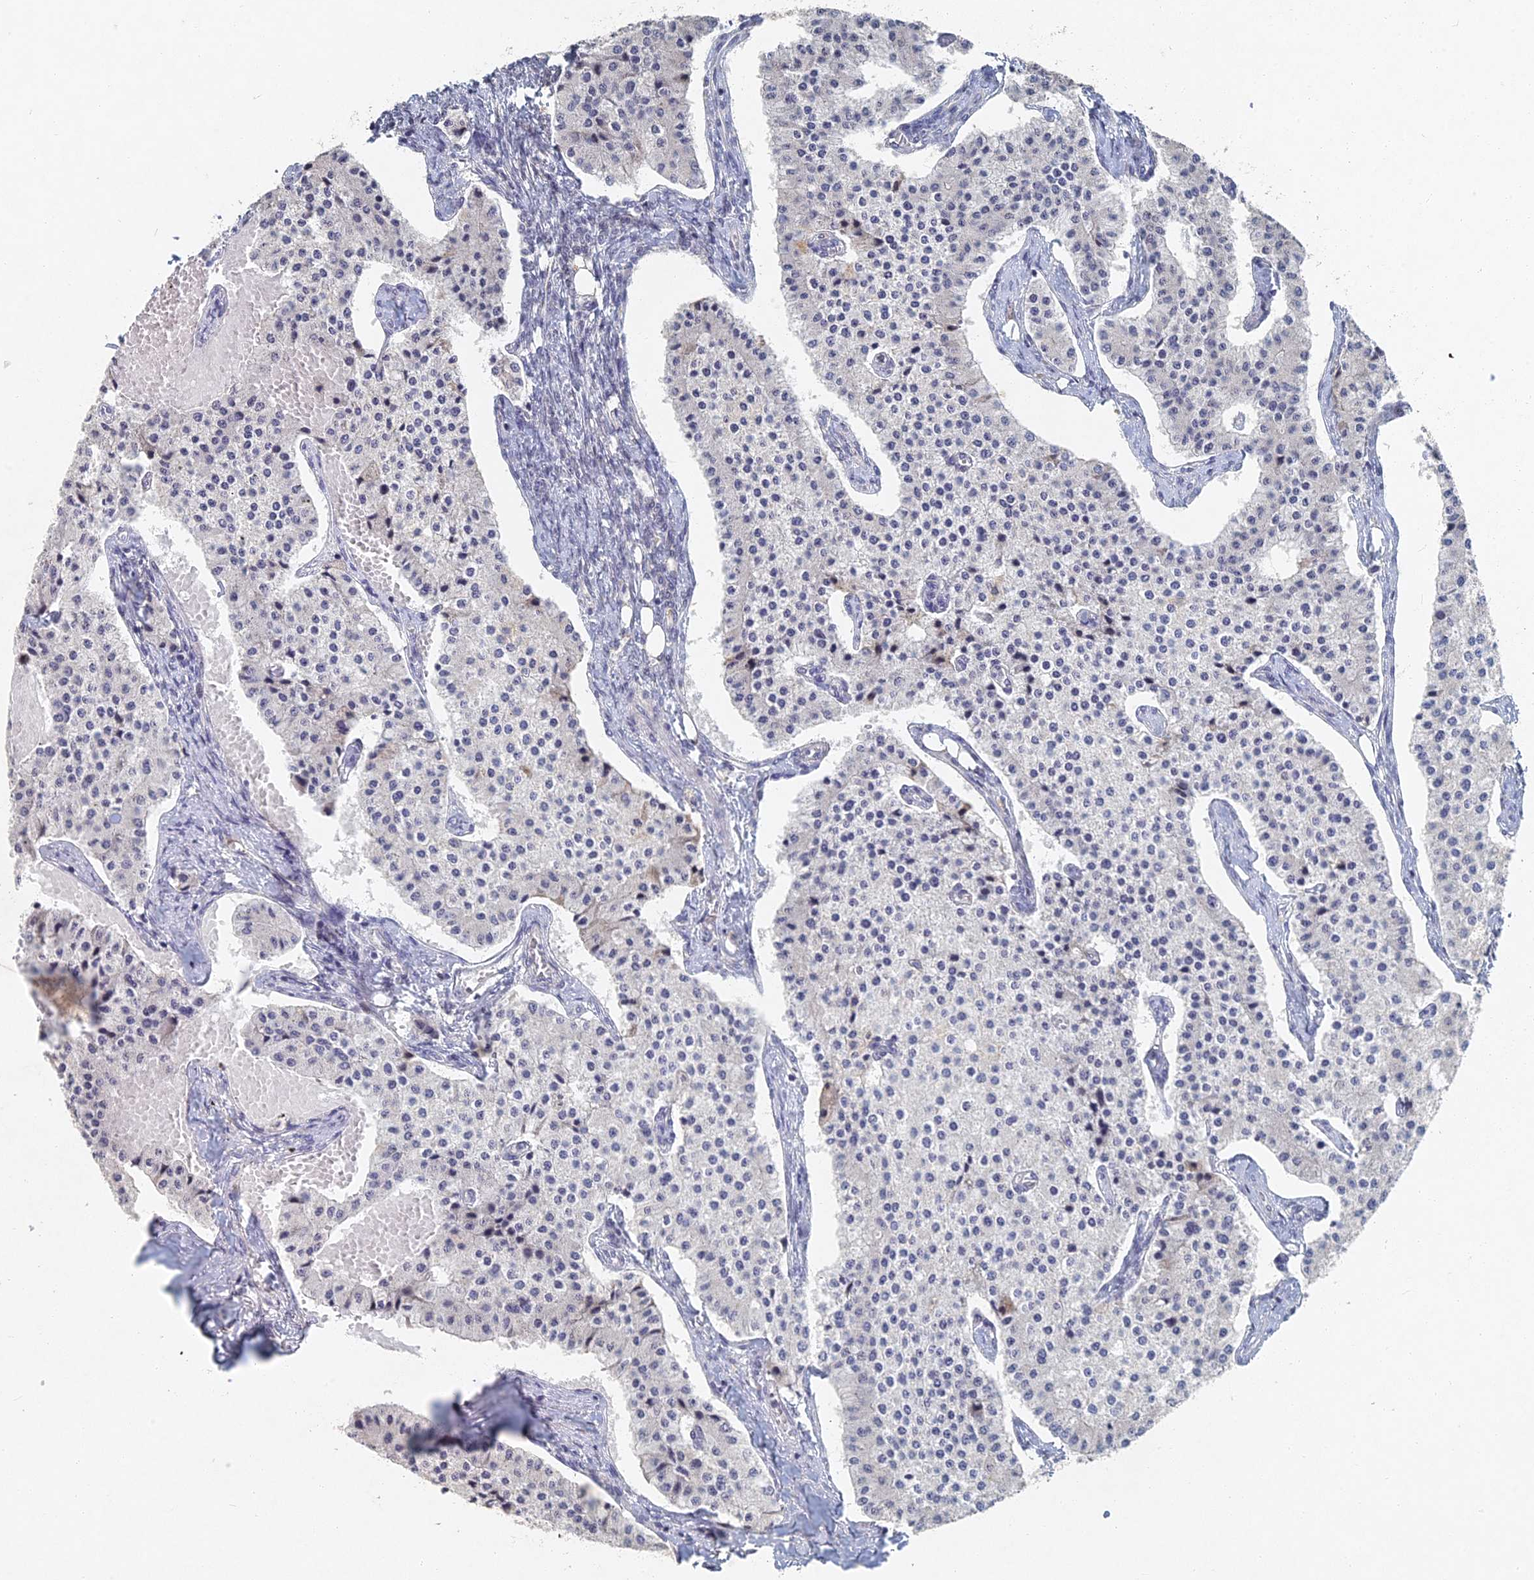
{"staining": {"intensity": "strong", "quantity": "<25%", "location": "nuclear"}, "tissue": "carcinoid", "cell_type": "Tumor cells", "image_type": "cancer", "snomed": [{"axis": "morphology", "description": "Carcinoid, malignant, NOS"}, {"axis": "topography", "description": "Colon"}], "caption": "Strong nuclear protein positivity is seen in about <25% of tumor cells in carcinoid (malignant).", "gene": "GNA15", "patient": {"sex": "female", "age": 52}}